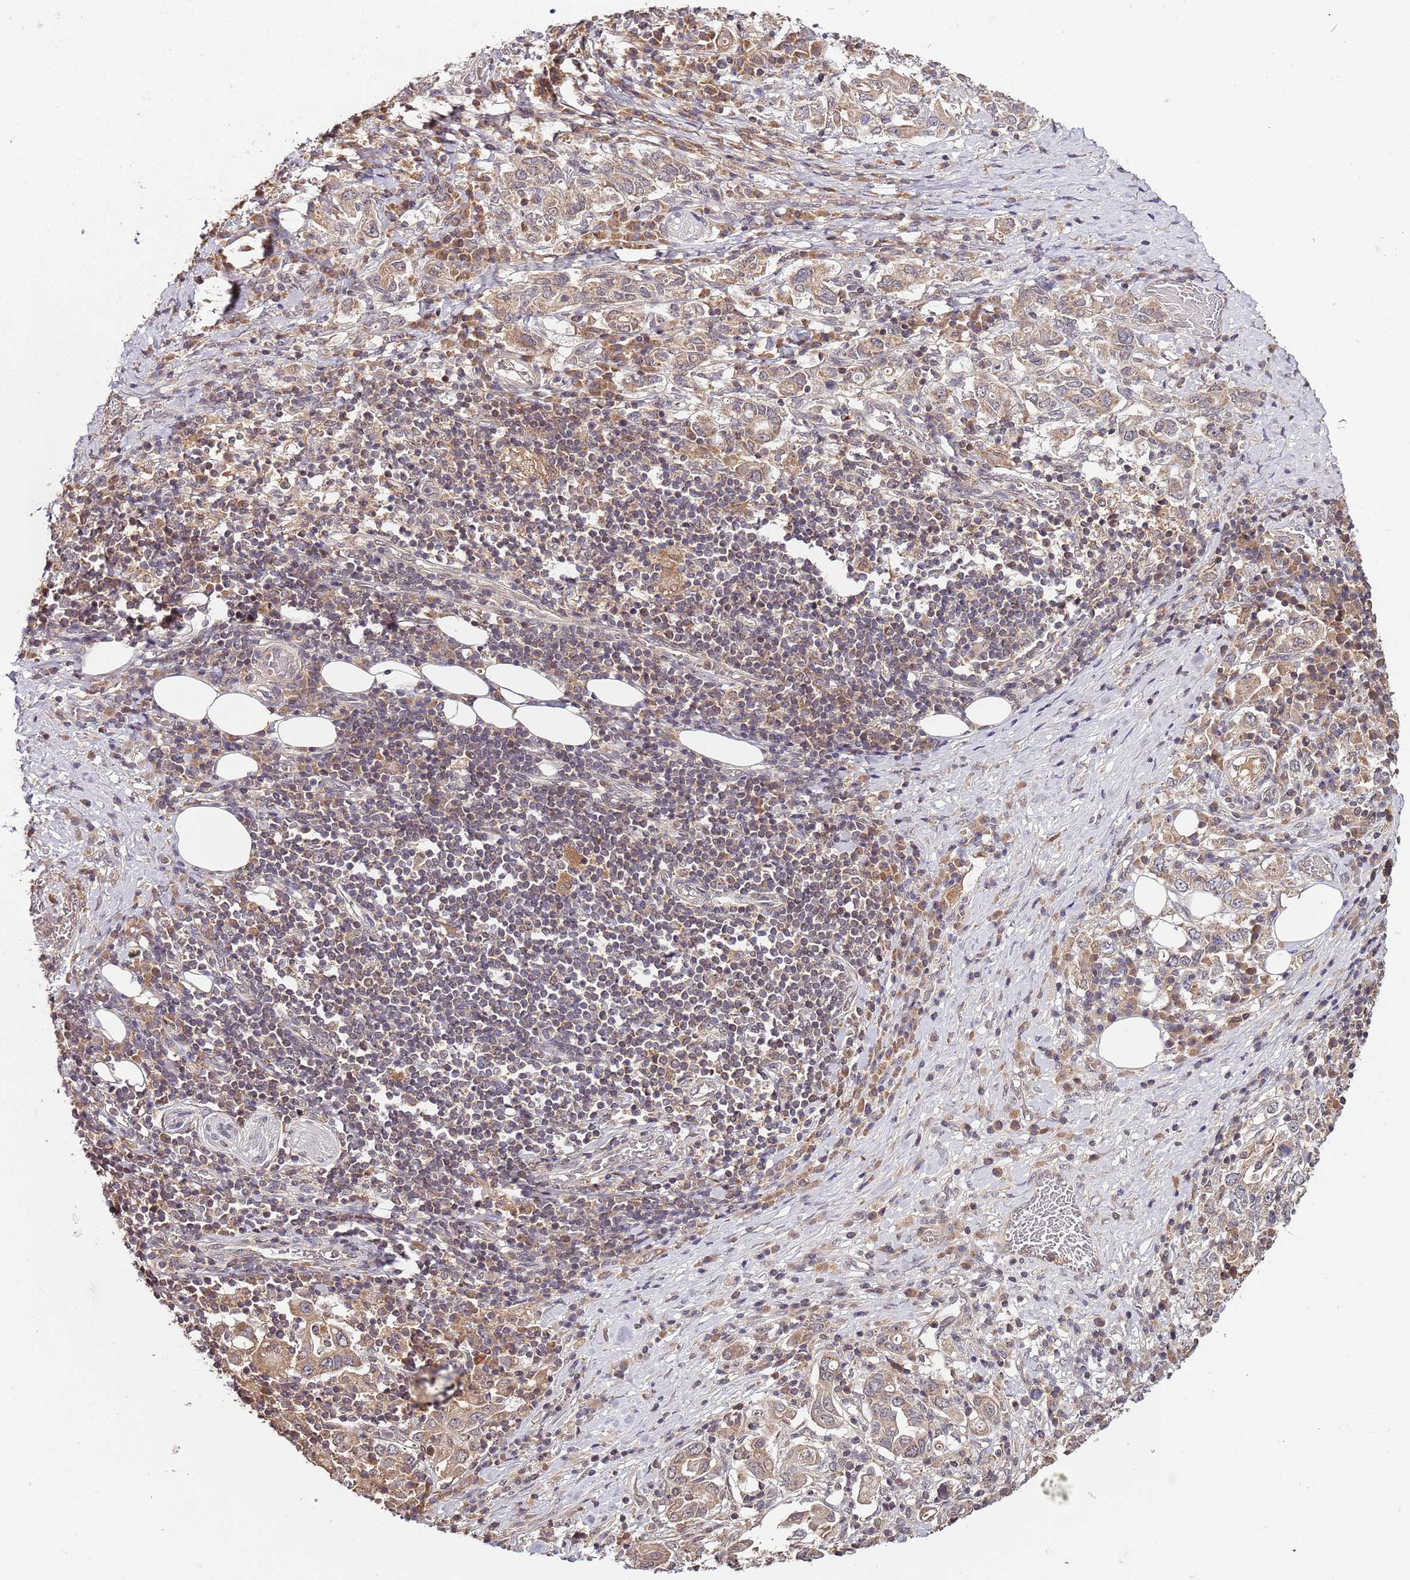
{"staining": {"intensity": "weak", "quantity": ">75%", "location": "cytoplasmic/membranous"}, "tissue": "stomach cancer", "cell_type": "Tumor cells", "image_type": "cancer", "snomed": [{"axis": "morphology", "description": "Adenocarcinoma, NOS"}, {"axis": "topography", "description": "Stomach, upper"}, {"axis": "topography", "description": "Stomach"}], "caption": "This histopathology image demonstrates IHC staining of stomach cancer, with low weak cytoplasmic/membranous positivity in approximately >75% of tumor cells.", "gene": "LIN37", "patient": {"sex": "male", "age": 62}}